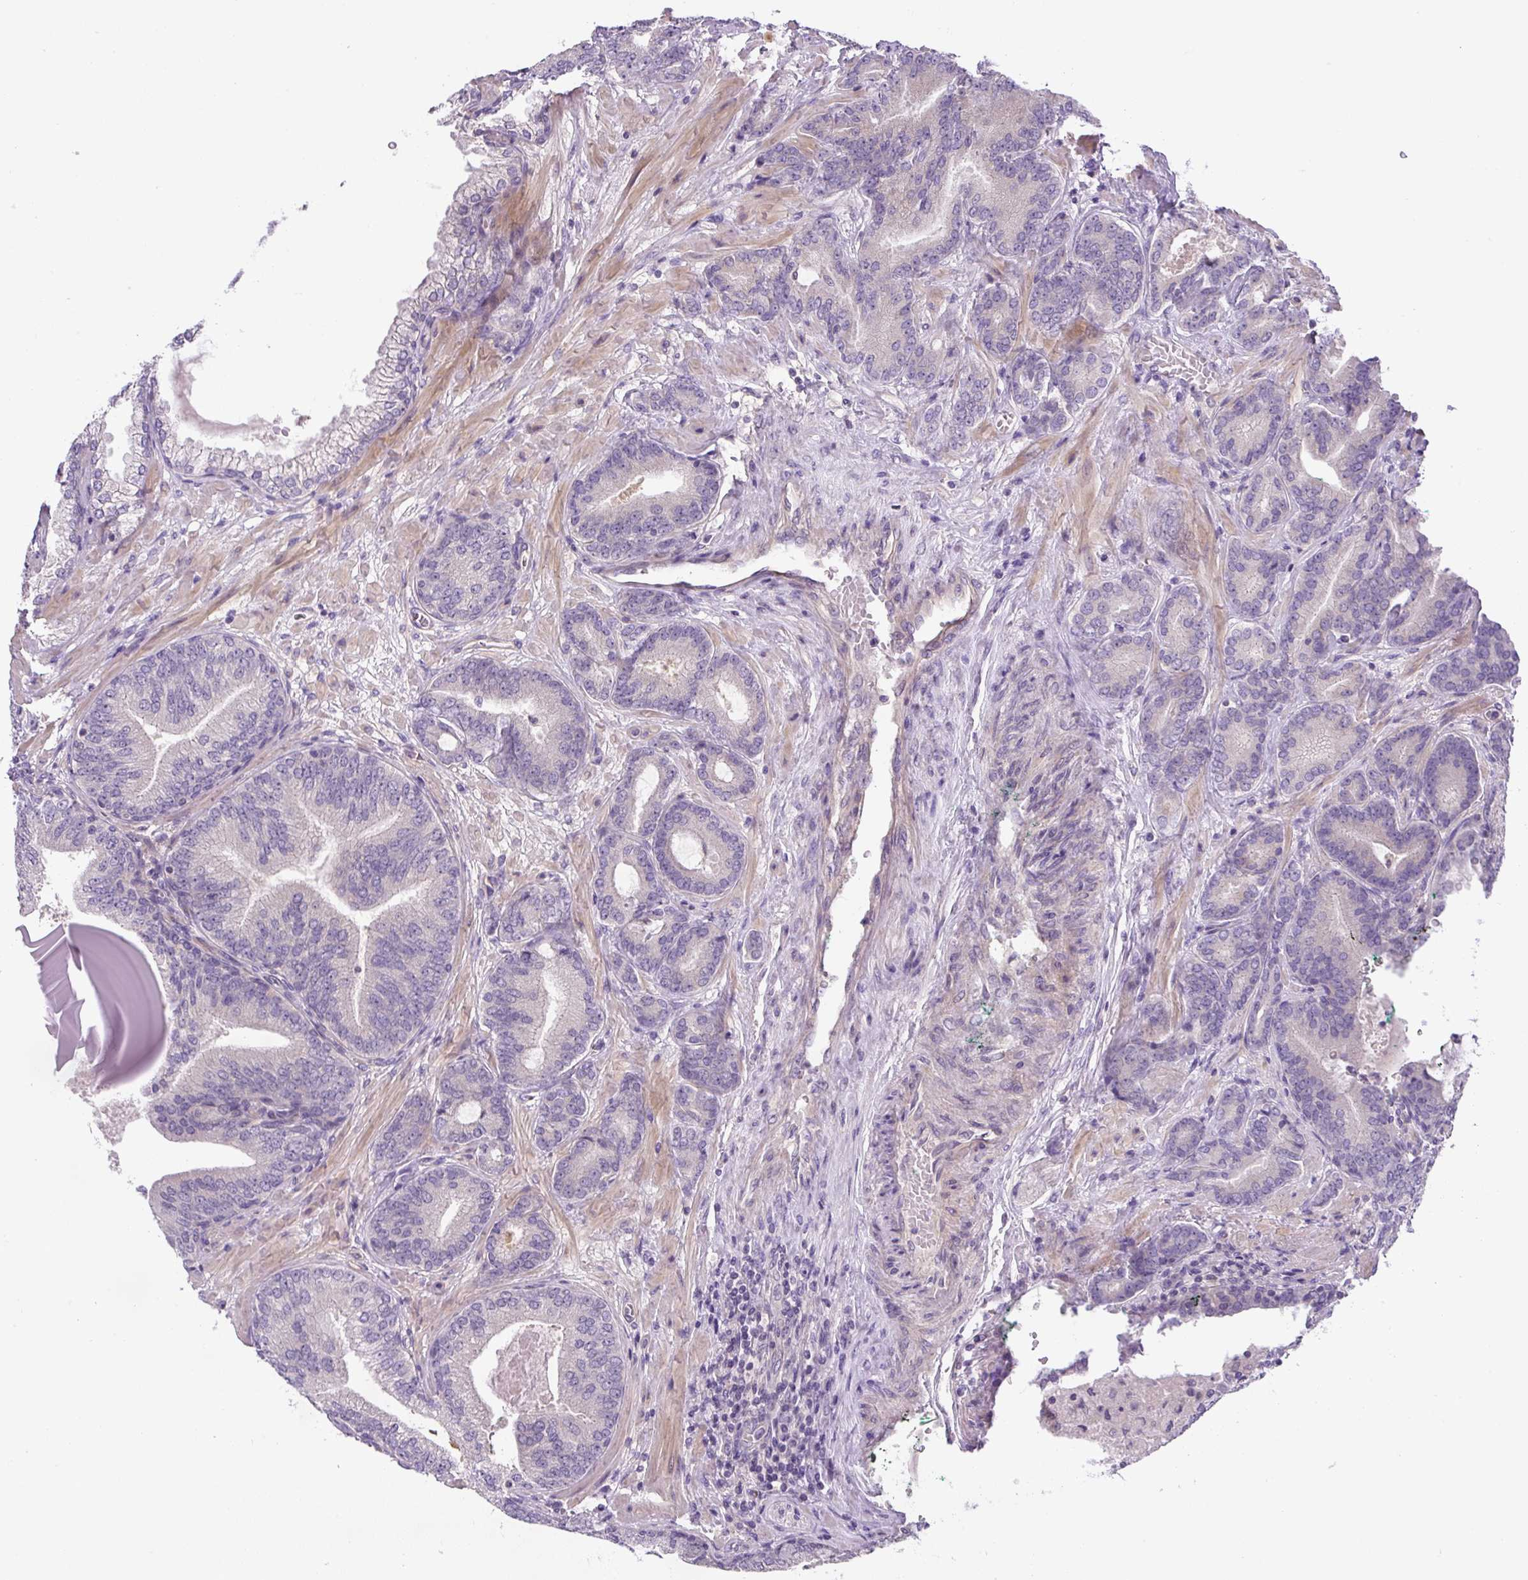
{"staining": {"intensity": "negative", "quantity": "none", "location": "none"}, "tissue": "prostate cancer", "cell_type": "Tumor cells", "image_type": "cancer", "snomed": [{"axis": "morphology", "description": "Adenocarcinoma, Low grade"}, {"axis": "topography", "description": "Prostate and seminal vesicle, NOS"}], "caption": "The micrograph shows no staining of tumor cells in prostate cancer (low-grade adenocarcinoma).", "gene": "UBL3", "patient": {"sex": "male", "age": 61}}